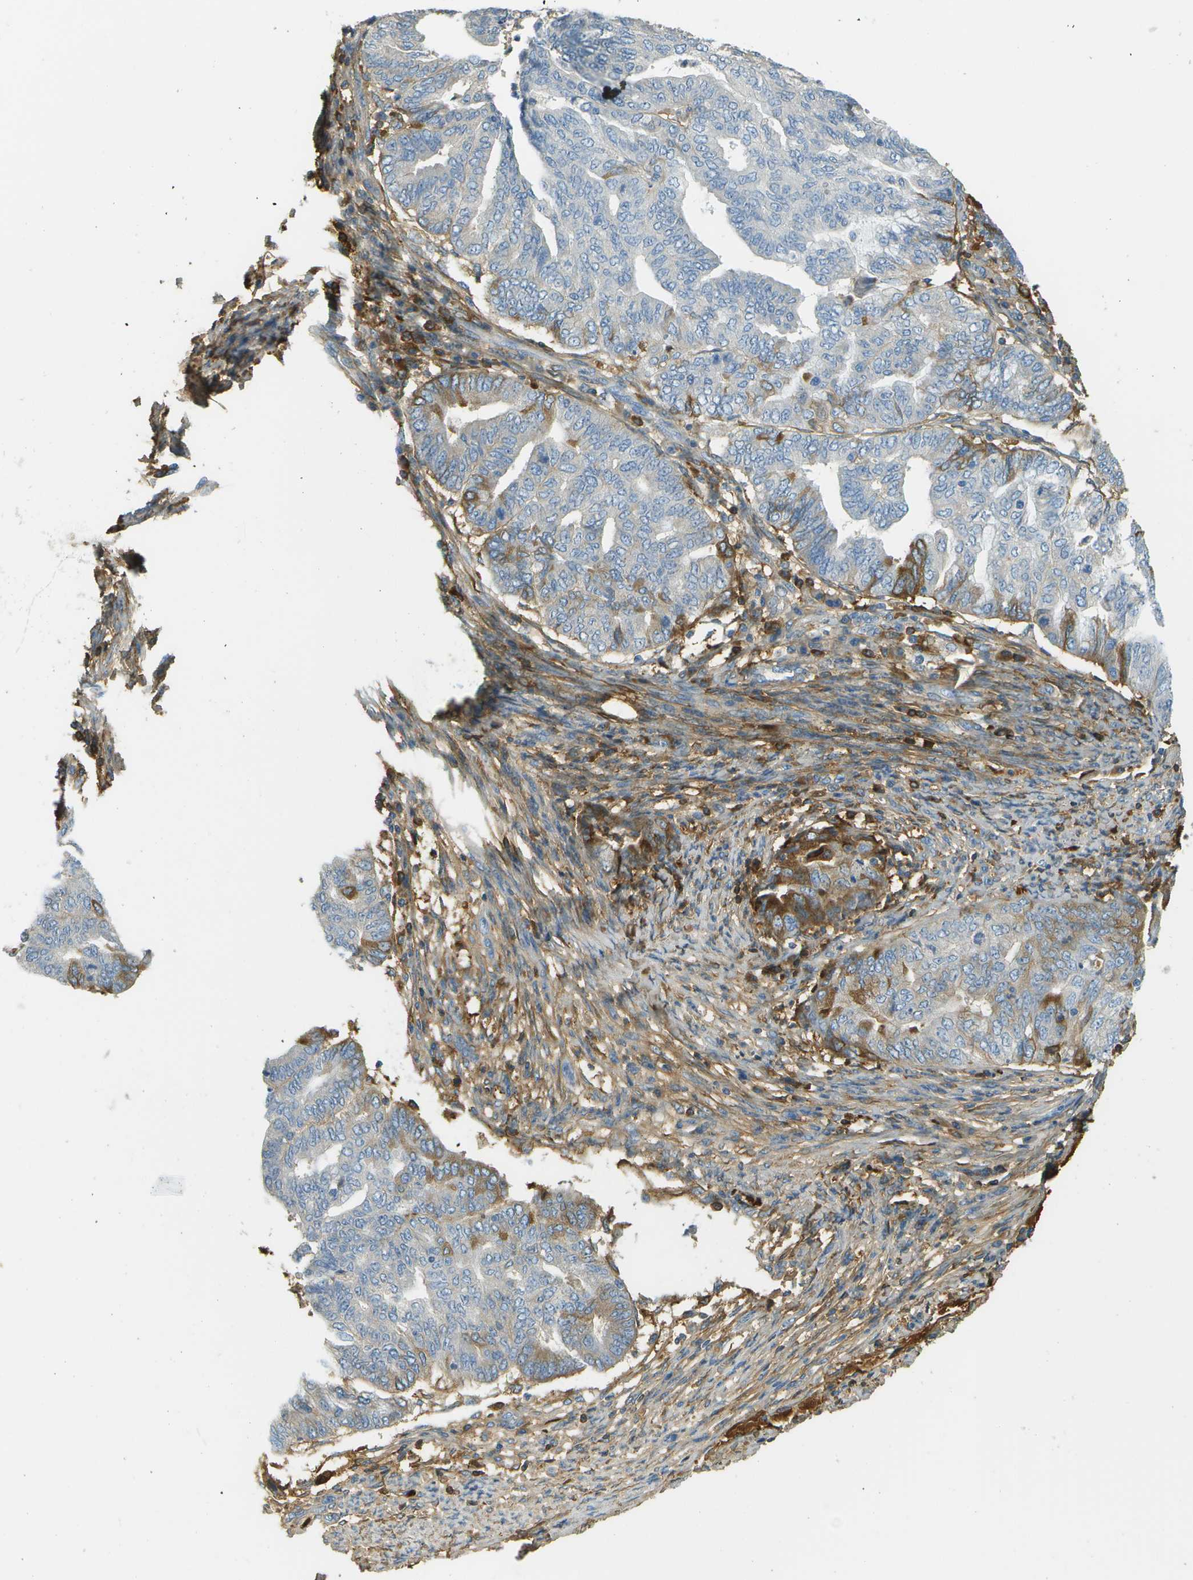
{"staining": {"intensity": "negative", "quantity": "none", "location": "none"}, "tissue": "endometrial cancer", "cell_type": "Tumor cells", "image_type": "cancer", "snomed": [{"axis": "morphology", "description": "Adenocarcinoma, NOS"}, {"axis": "topography", "description": "Endometrium"}], "caption": "Human endometrial cancer stained for a protein using IHC displays no staining in tumor cells.", "gene": "DCN", "patient": {"sex": "female", "age": 79}}